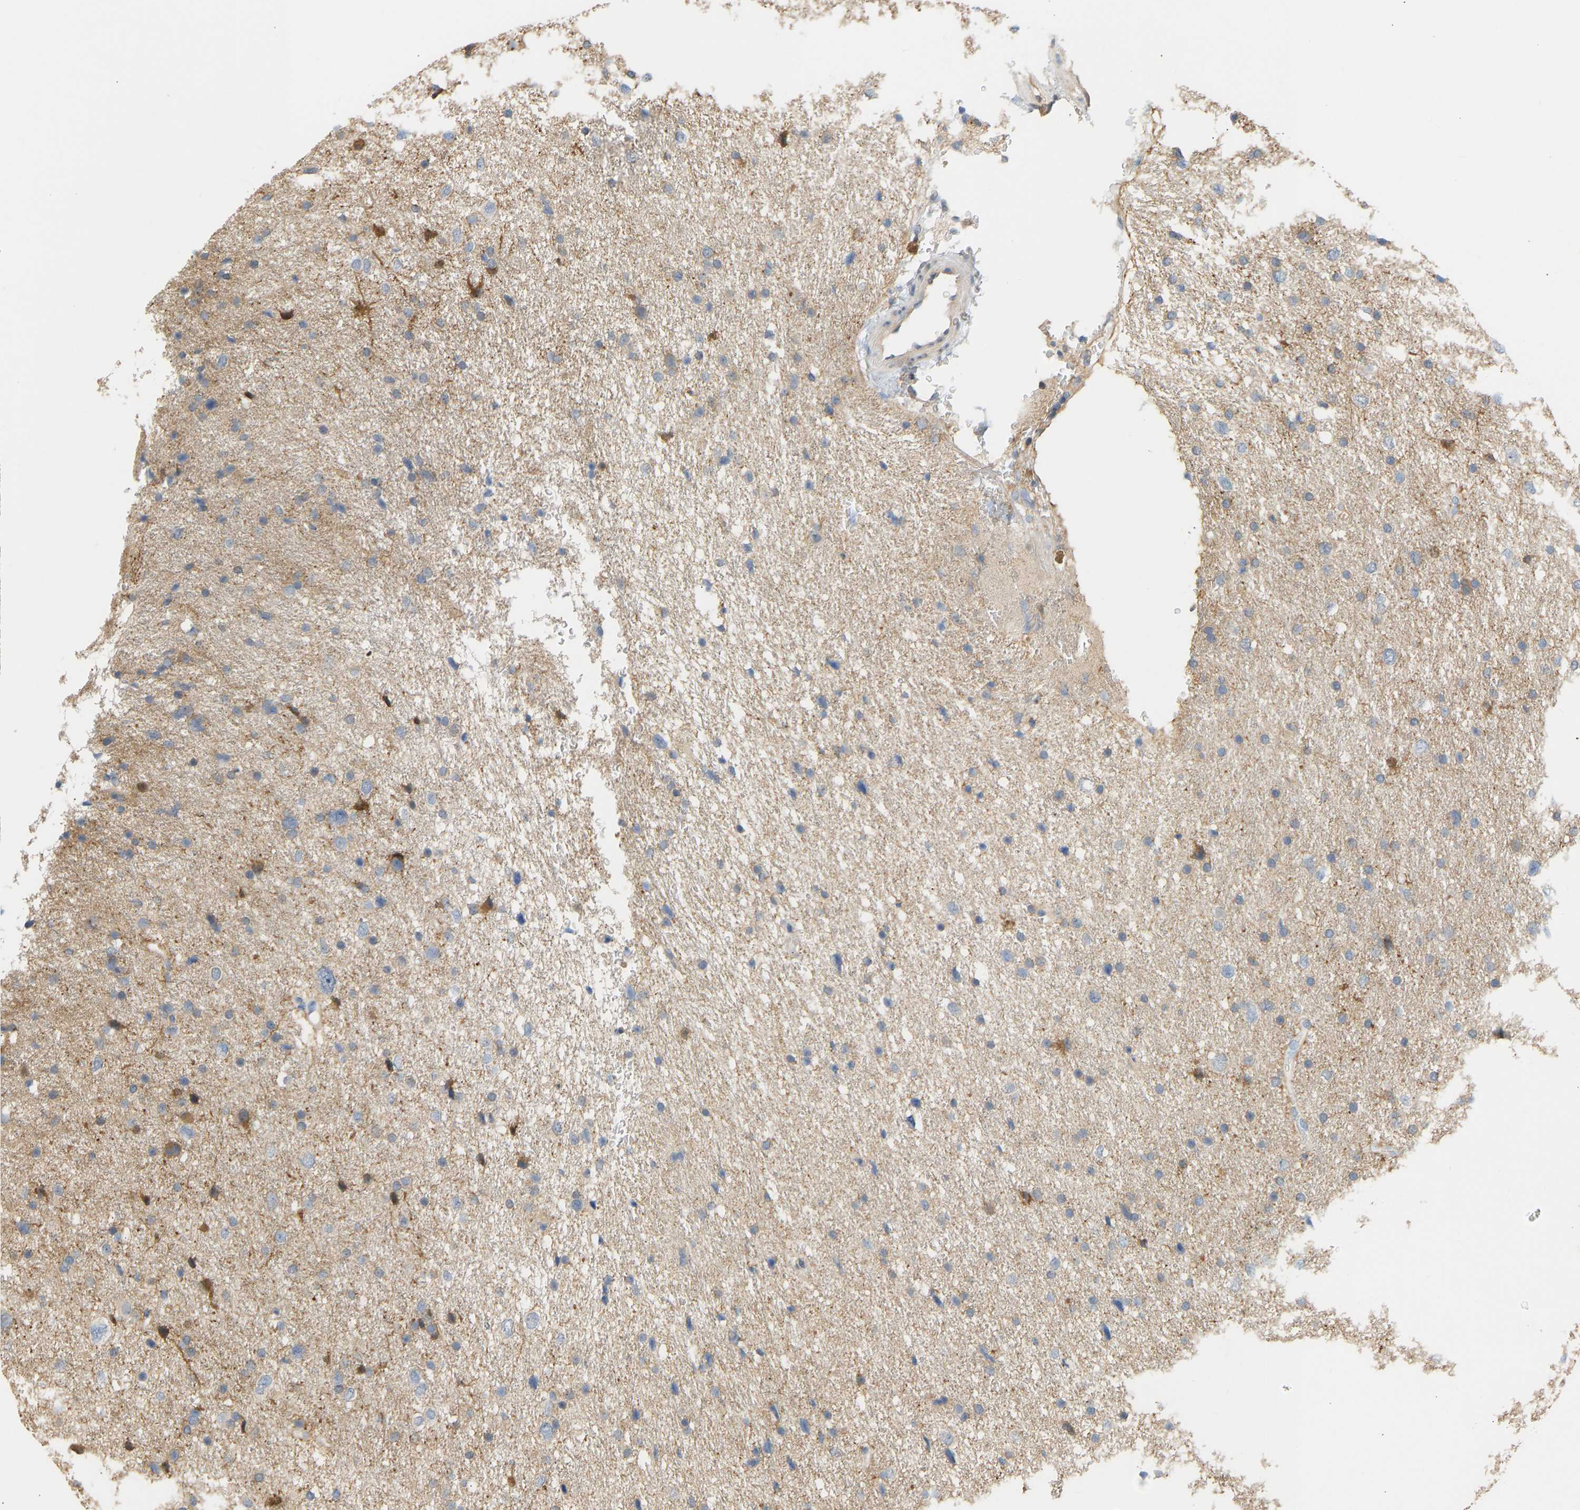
{"staining": {"intensity": "moderate", "quantity": "<25%", "location": "cytoplasmic/membranous"}, "tissue": "glioma", "cell_type": "Tumor cells", "image_type": "cancer", "snomed": [{"axis": "morphology", "description": "Glioma, malignant, Low grade"}, {"axis": "topography", "description": "Brain"}], "caption": "Moderate cytoplasmic/membranous staining for a protein is seen in approximately <25% of tumor cells of glioma using immunohistochemistry (IHC).", "gene": "ENO1", "patient": {"sex": "female", "age": 37}}